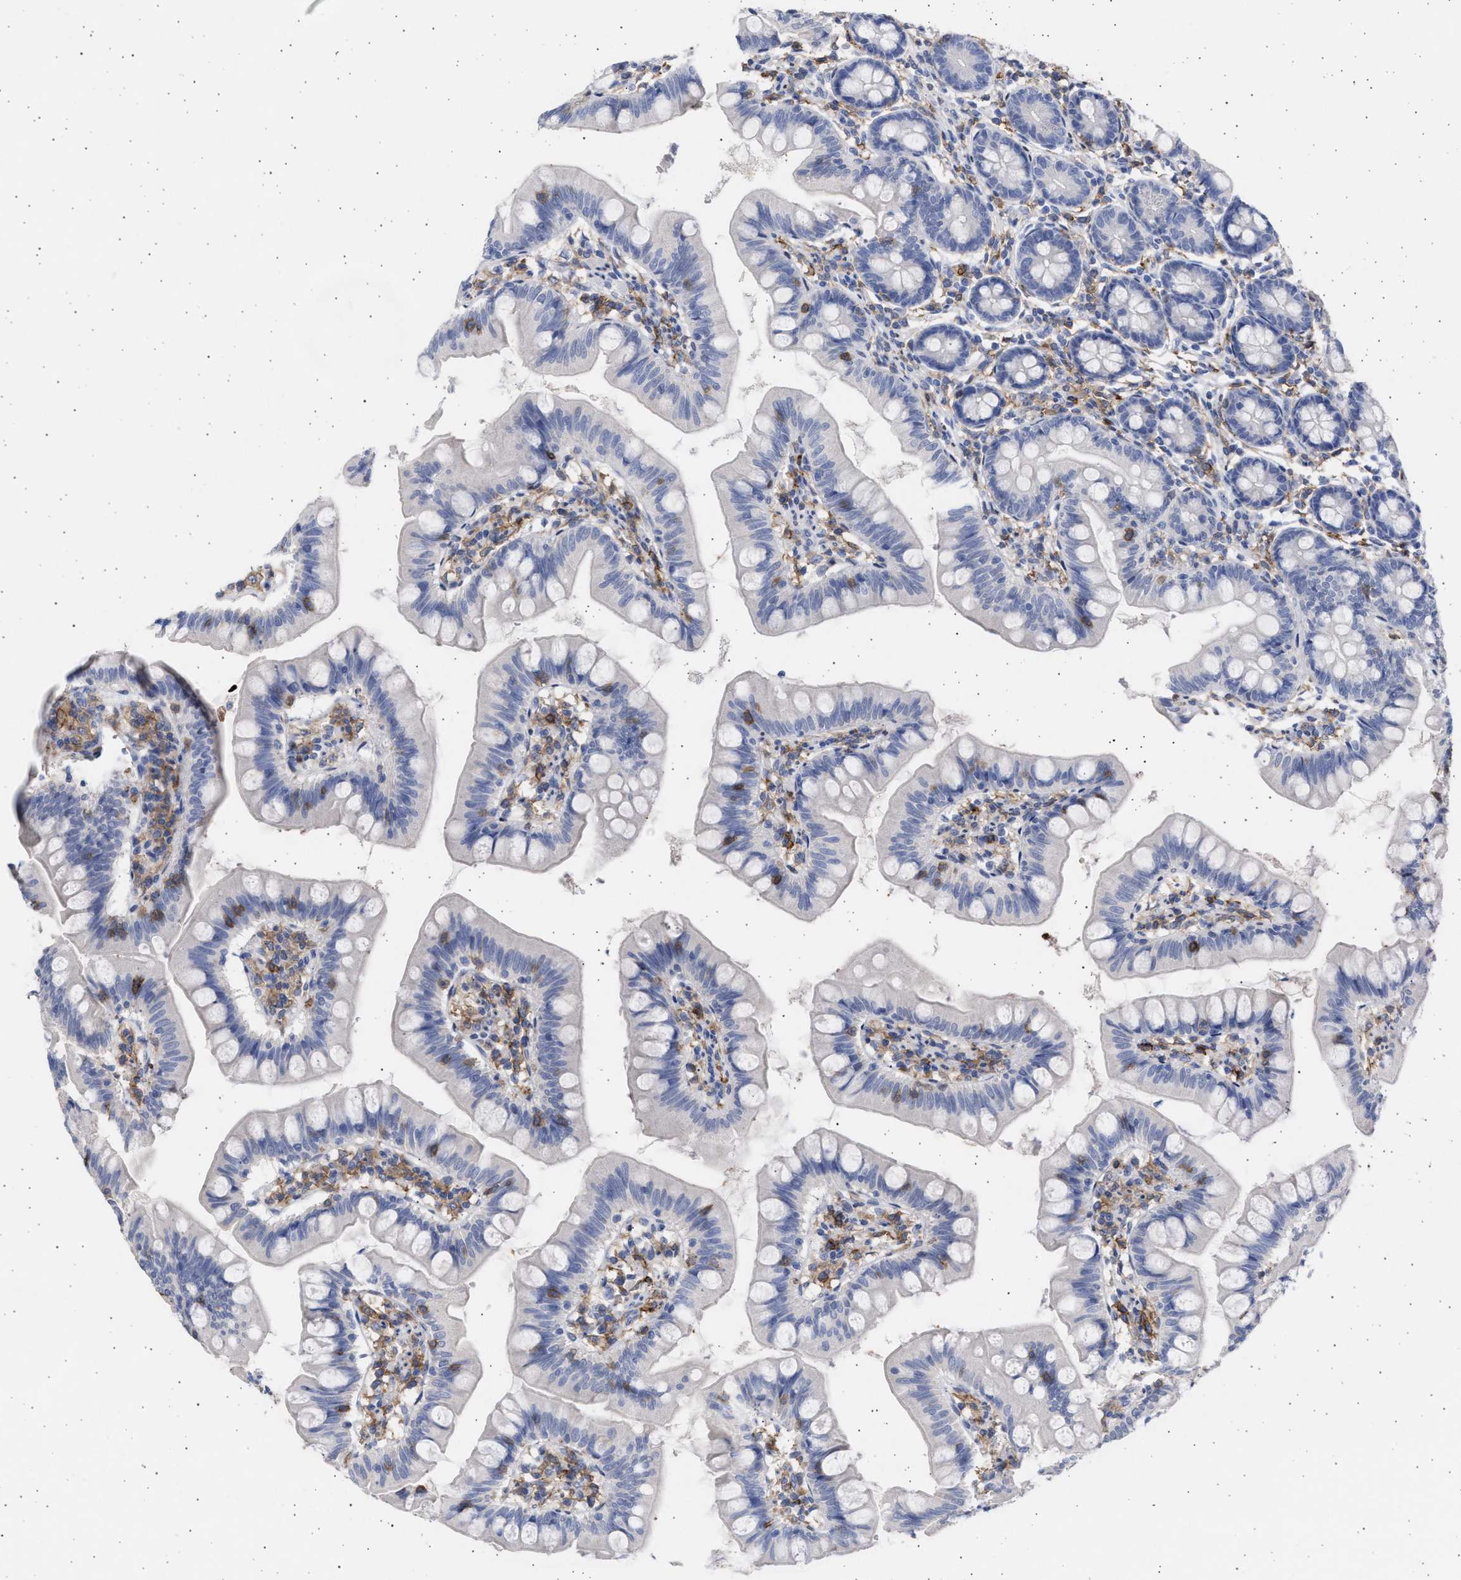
{"staining": {"intensity": "moderate", "quantity": "<25%", "location": "cytoplasmic/membranous"}, "tissue": "small intestine", "cell_type": "Glandular cells", "image_type": "normal", "snomed": [{"axis": "morphology", "description": "Normal tissue, NOS"}, {"axis": "topography", "description": "Small intestine"}], "caption": "An immunohistochemistry micrograph of benign tissue is shown. Protein staining in brown labels moderate cytoplasmic/membranous positivity in small intestine within glandular cells. The protein is shown in brown color, while the nuclei are stained blue.", "gene": "FCER1A", "patient": {"sex": "male", "age": 7}}